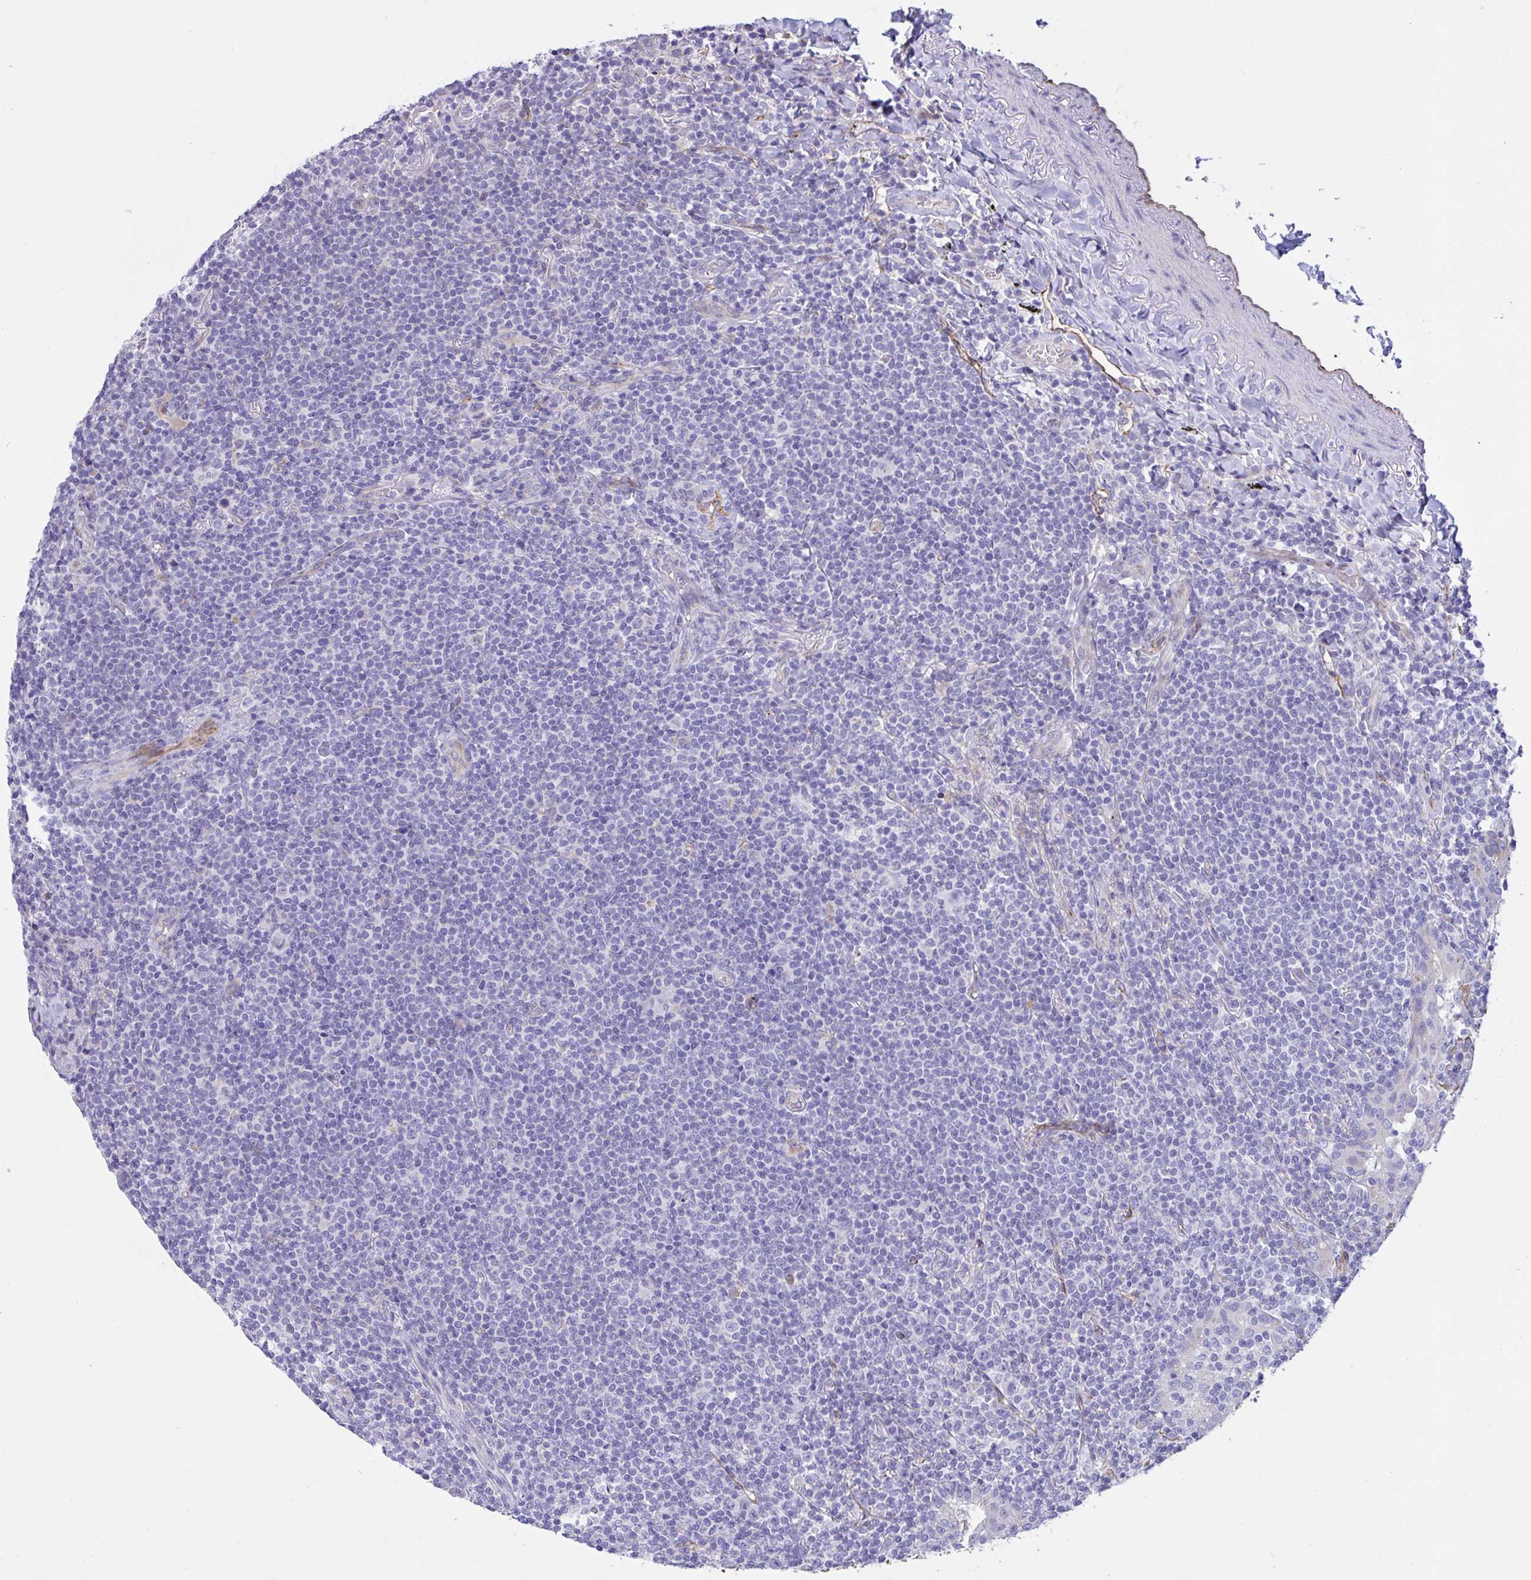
{"staining": {"intensity": "negative", "quantity": "none", "location": "none"}, "tissue": "lymphoma", "cell_type": "Tumor cells", "image_type": "cancer", "snomed": [{"axis": "morphology", "description": "Malignant lymphoma, non-Hodgkin's type, Low grade"}, {"axis": "topography", "description": "Lung"}], "caption": "DAB (3,3'-diaminobenzidine) immunohistochemical staining of human lymphoma shows no significant staining in tumor cells.", "gene": "RPL22L1", "patient": {"sex": "female", "age": 71}}